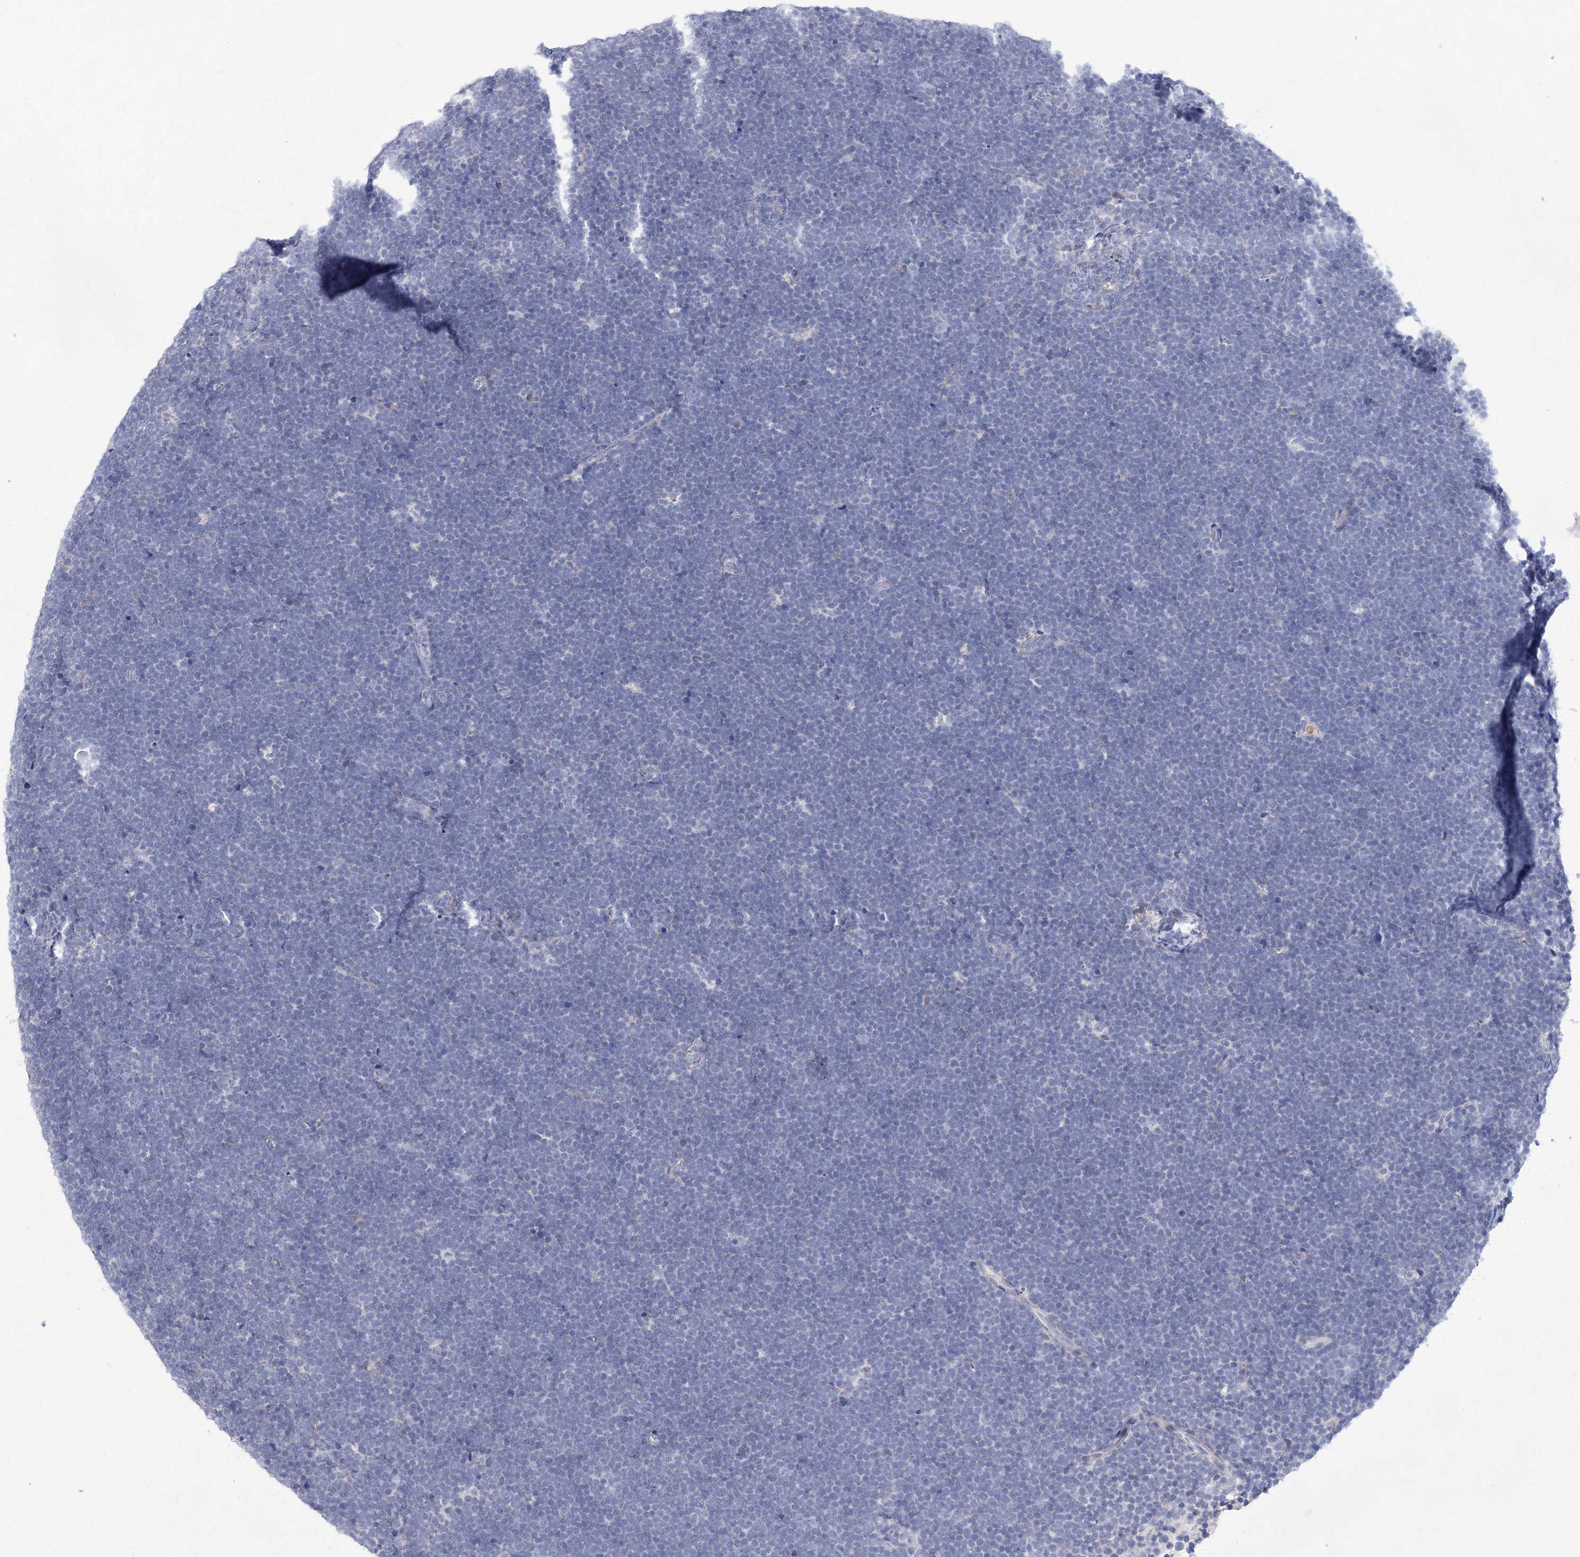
{"staining": {"intensity": "negative", "quantity": "none", "location": "none"}, "tissue": "lymphoma", "cell_type": "Tumor cells", "image_type": "cancer", "snomed": [{"axis": "morphology", "description": "Malignant lymphoma, non-Hodgkin's type, High grade"}, {"axis": "topography", "description": "Lymph node"}], "caption": "Image shows no significant protein staining in tumor cells of high-grade malignant lymphoma, non-Hodgkin's type.", "gene": "UGDH", "patient": {"sex": "male", "age": 13}}